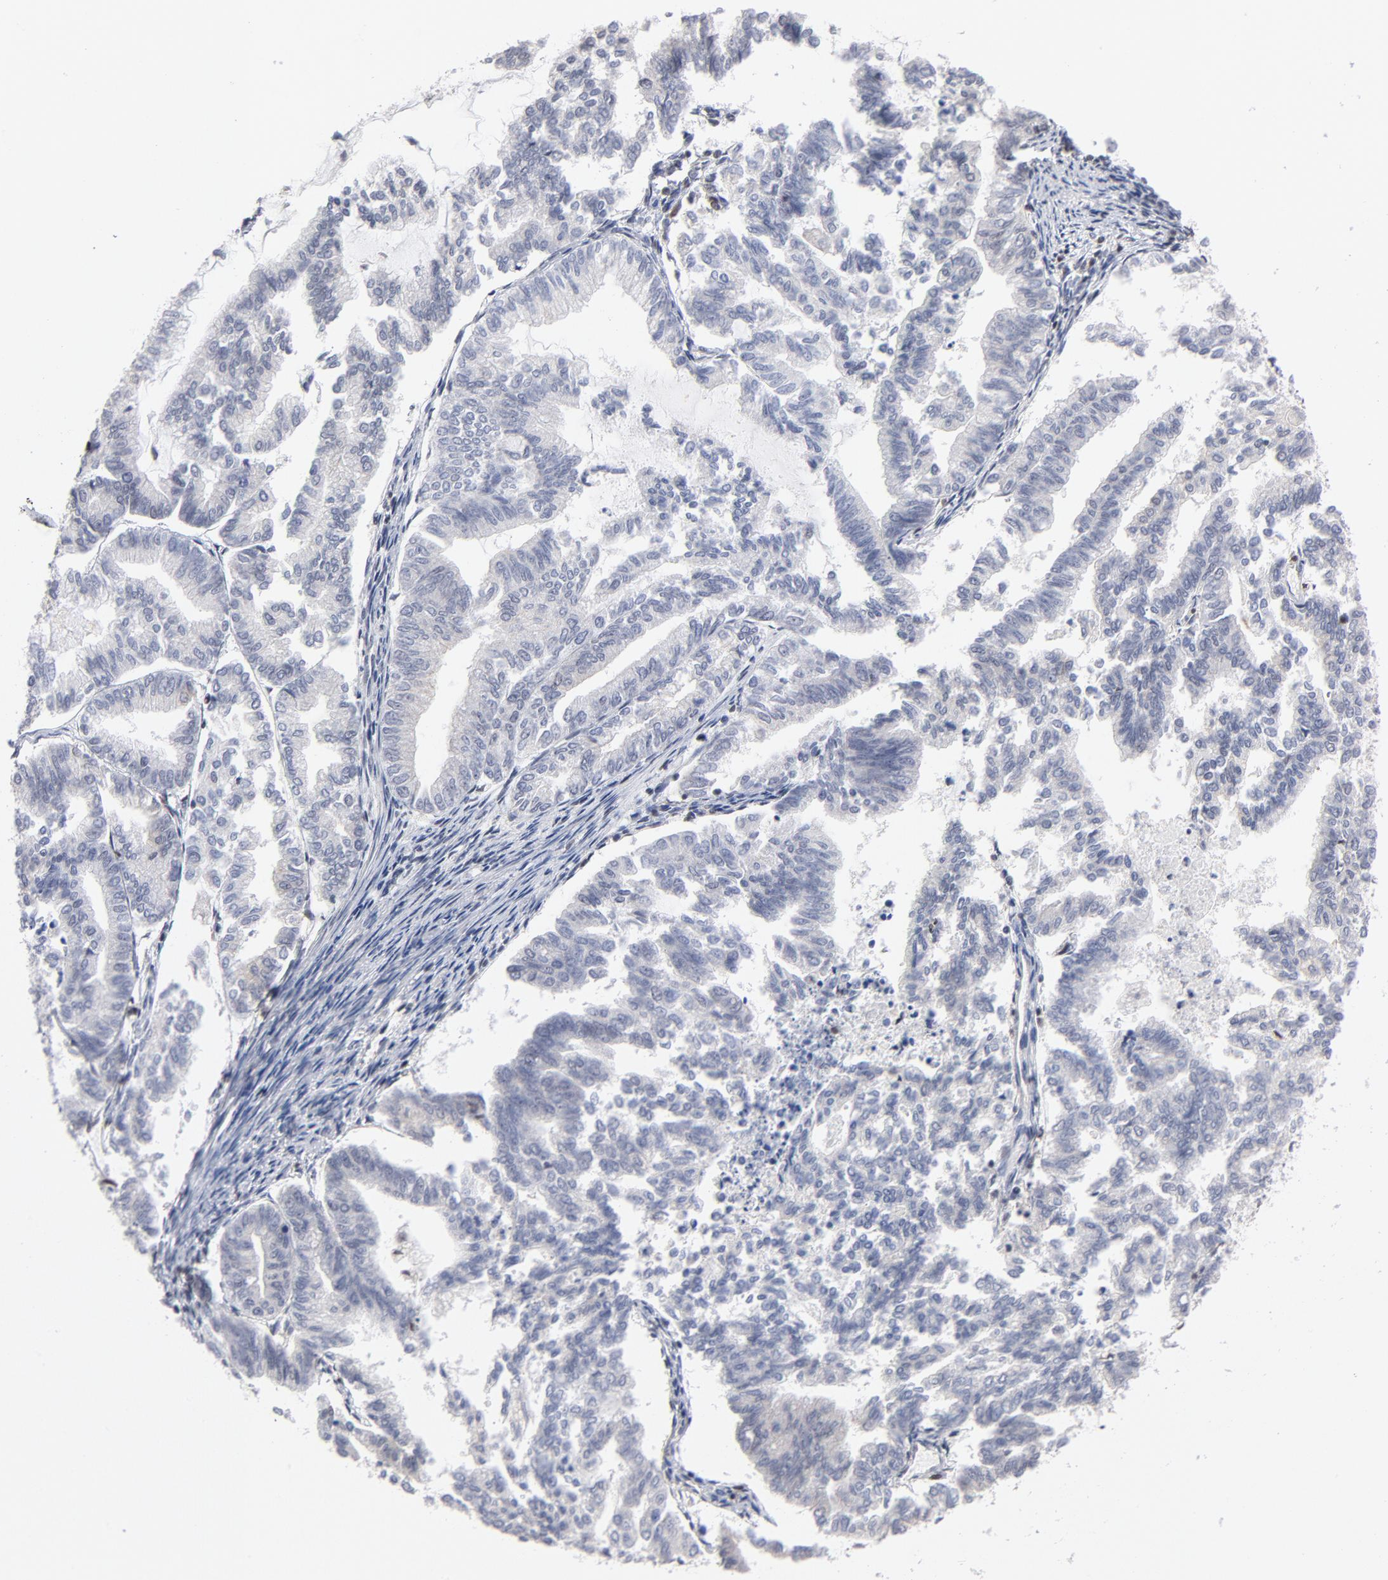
{"staining": {"intensity": "negative", "quantity": "none", "location": "none"}, "tissue": "endometrial cancer", "cell_type": "Tumor cells", "image_type": "cancer", "snomed": [{"axis": "morphology", "description": "Adenocarcinoma, NOS"}, {"axis": "topography", "description": "Endometrium"}], "caption": "The micrograph reveals no significant expression in tumor cells of adenocarcinoma (endometrial). The staining was performed using DAB (3,3'-diaminobenzidine) to visualize the protein expression in brown, while the nuclei were stained in blue with hematoxylin (Magnification: 20x).", "gene": "MAX", "patient": {"sex": "female", "age": 79}}